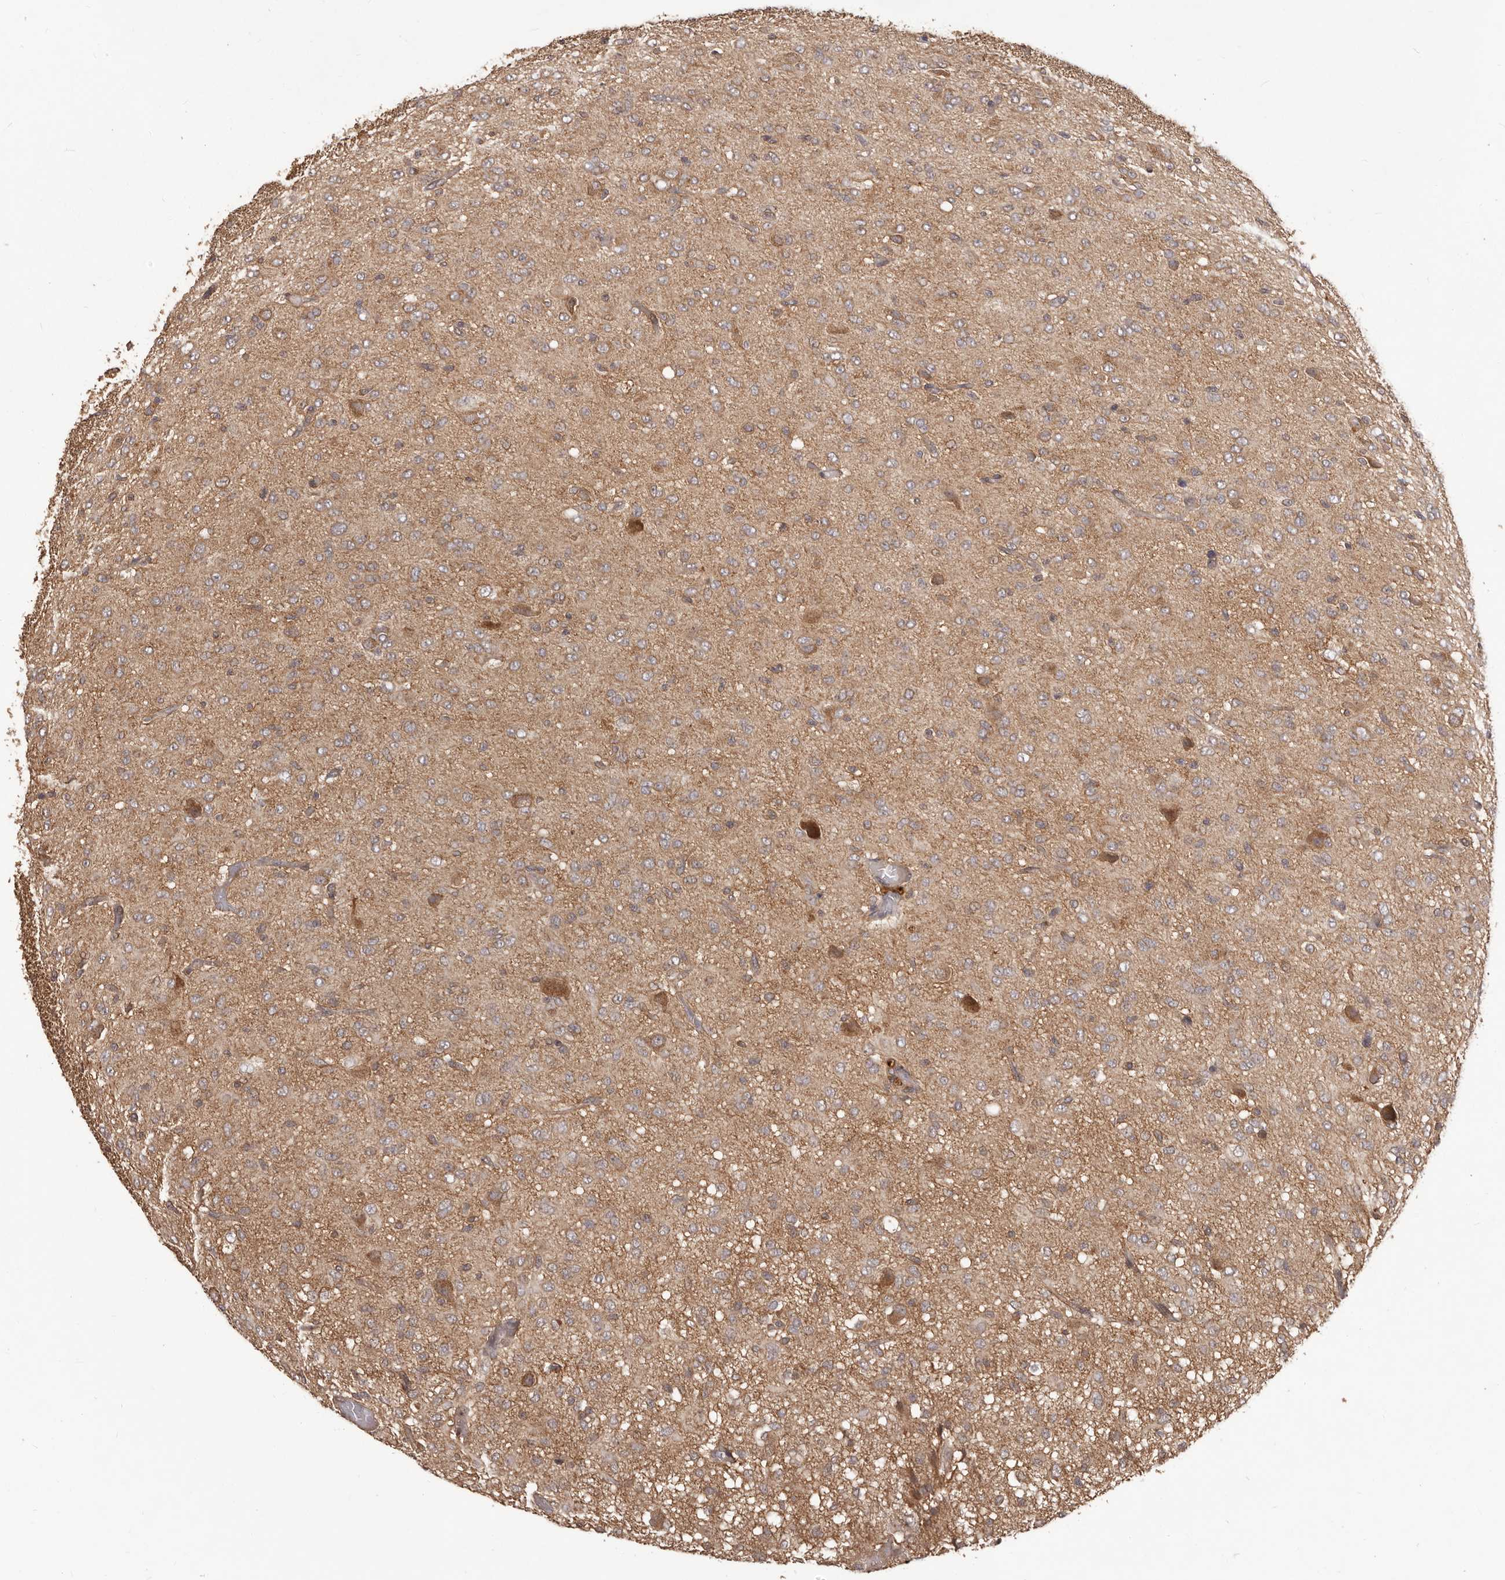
{"staining": {"intensity": "weak", "quantity": "25%-75%", "location": "cytoplasmic/membranous"}, "tissue": "glioma", "cell_type": "Tumor cells", "image_type": "cancer", "snomed": [{"axis": "morphology", "description": "Glioma, malignant, High grade"}, {"axis": "topography", "description": "Brain"}], "caption": "A high-resolution photomicrograph shows IHC staining of glioma, which shows weak cytoplasmic/membranous staining in about 25%-75% of tumor cells. The staining was performed using DAB to visualize the protein expression in brown, while the nuclei were stained in blue with hematoxylin (Magnification: 20x).", "gene": "MTO1", "patient": {"sex": "female", "age": 59}}